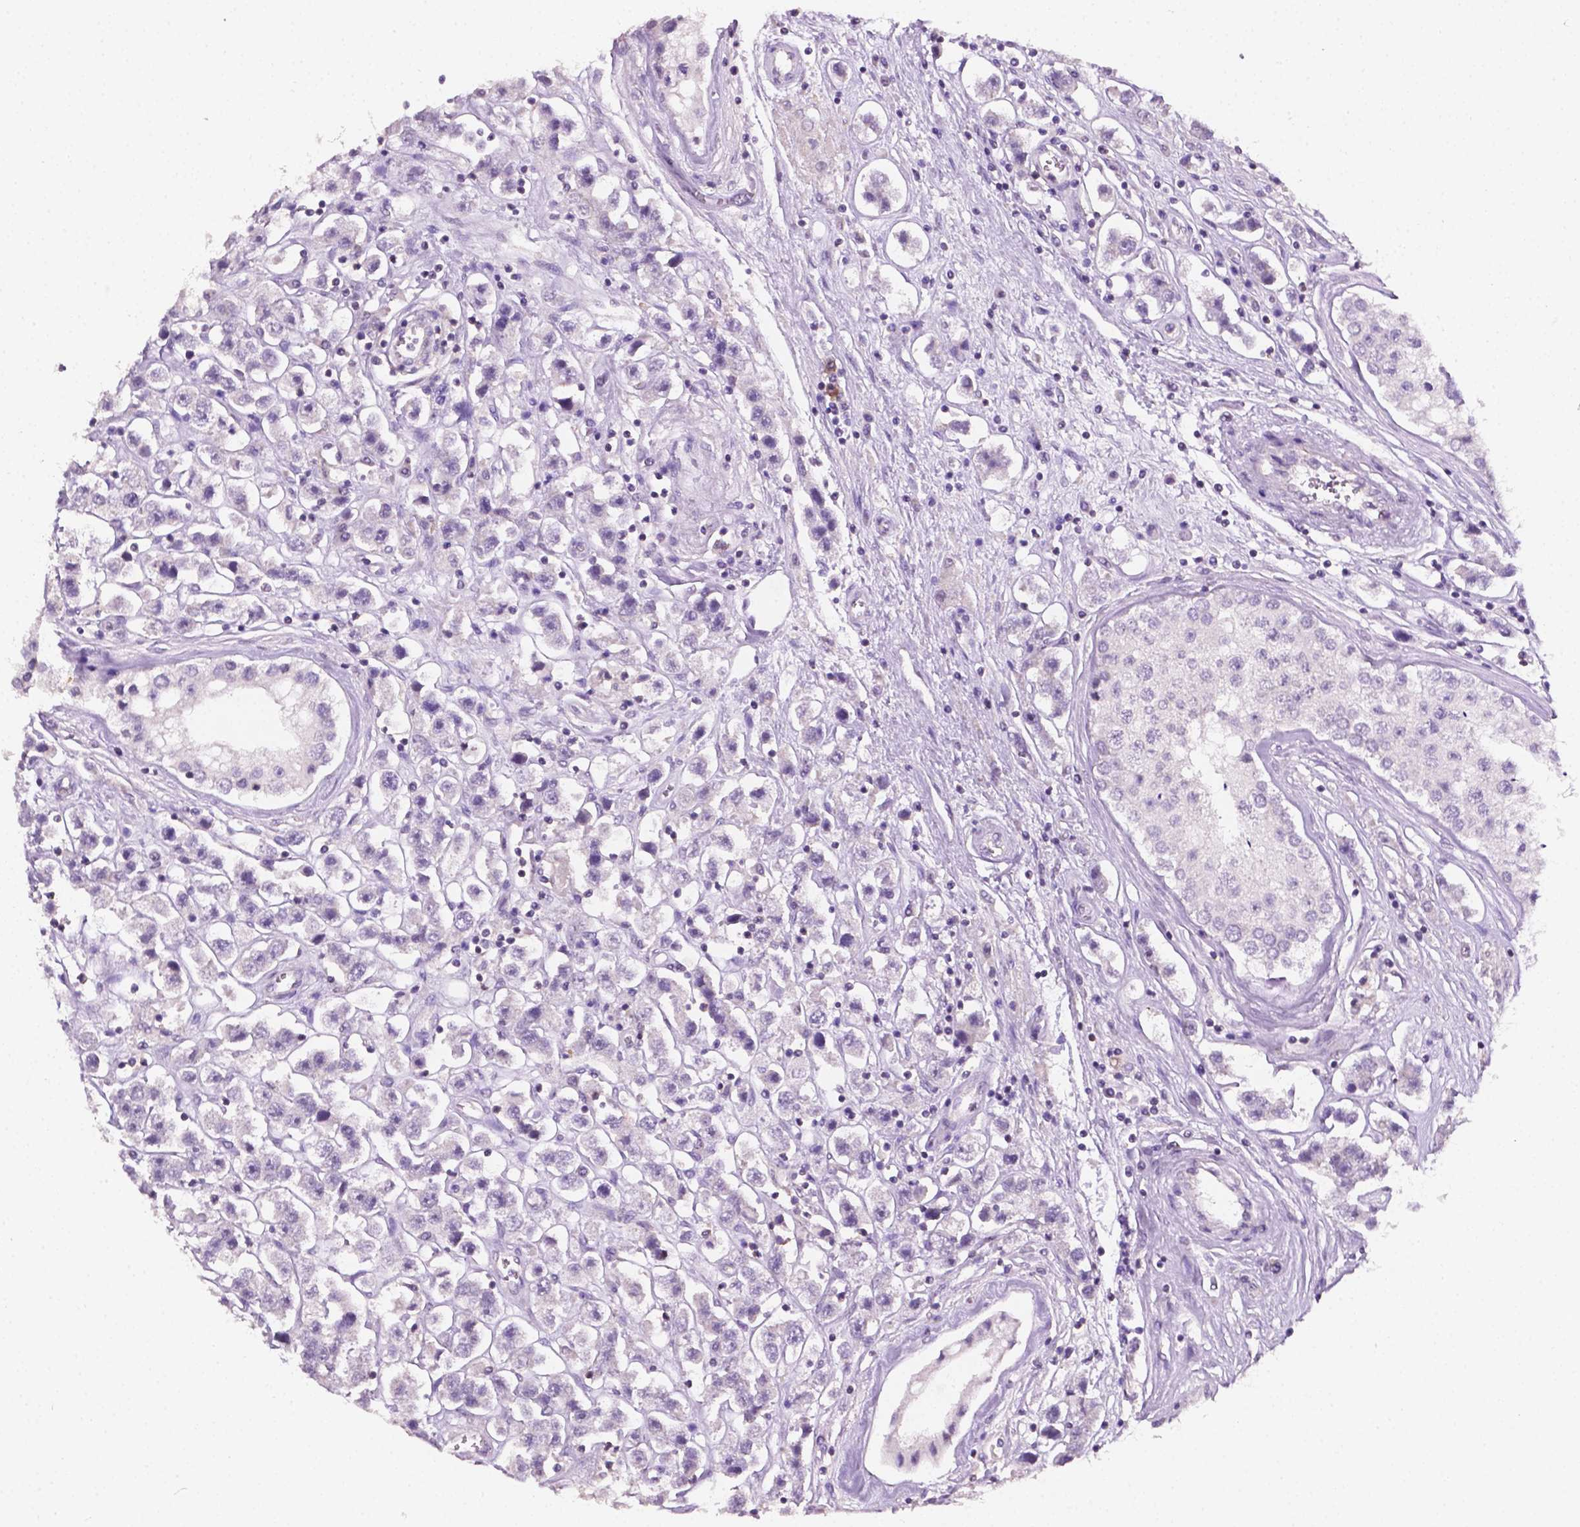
{"staining": {"intensity": "negative", "quantity": "none", "location": "none"}, "tissue": "testis cancer", "cell_type": "Tumor cells", "image_type": "cancer", "snomed": [{"axis": "morphology", "description": "Seminoma, NOS"}, {"axis": "topography", "description": "Testis"}], "caption": "Immunohistochemistry (IHC) histopathology image of neoplastic tissue: human testis seminoma stained with DAB (3,3'-diaminobenzidine) shows no significant protein positivity in tumor cells.", "gene": "EGFR", "patient": {"sex": "male", "age": 45}}